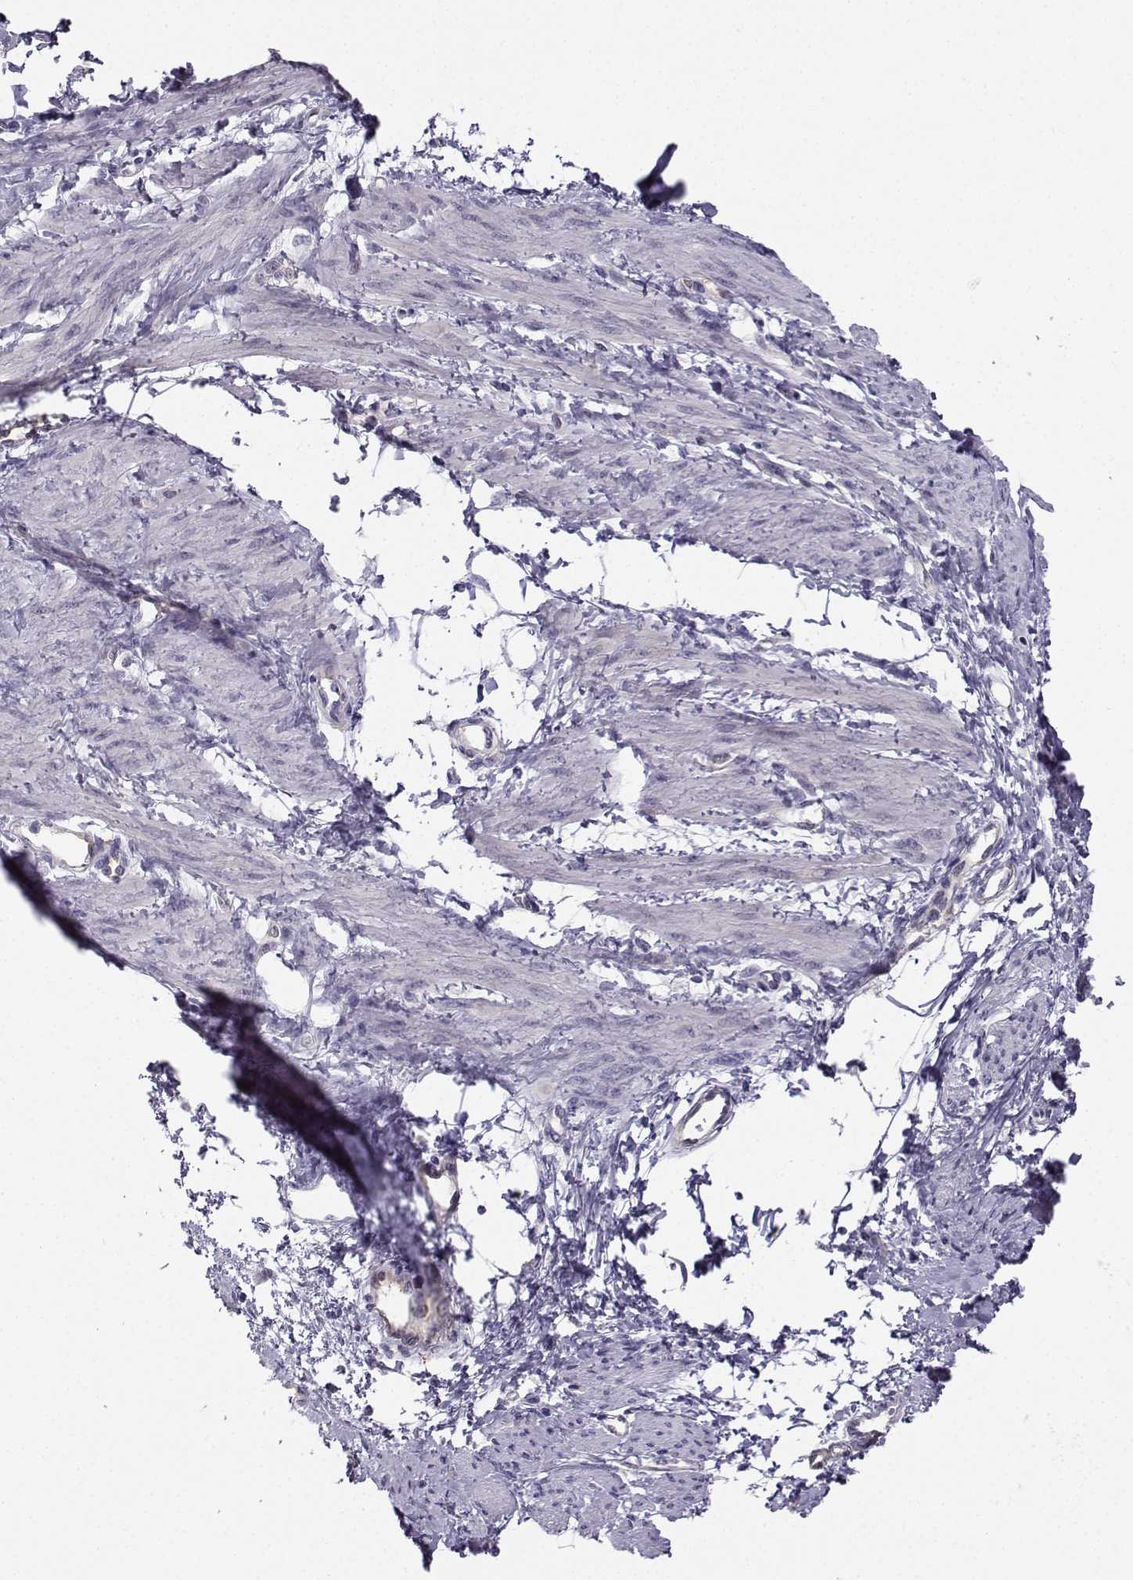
{"staining": {"intensity": "moderate", "quantity": "<25%", "location": "cytoplasmic/membranous"}, "tissue": "smooth muscle", "cell_type": "Smooth muscle cells", "image_type": "normal", "snomed": [{"axis": "morphology", "description": "Normal tissue, NOS"}, {"axis": "topography", "description": "Smooth muscle"}, {"axis": "topography", "description": "Uterus"}], "caption": "Smooth muscle stained for a protein (brown) reveals moderate cytoplasmic/membranous positive expression in approximately <25% of smooth muscle cells.", "gene": "NQO1", "patient": {"sex": "female", "age": 39}}